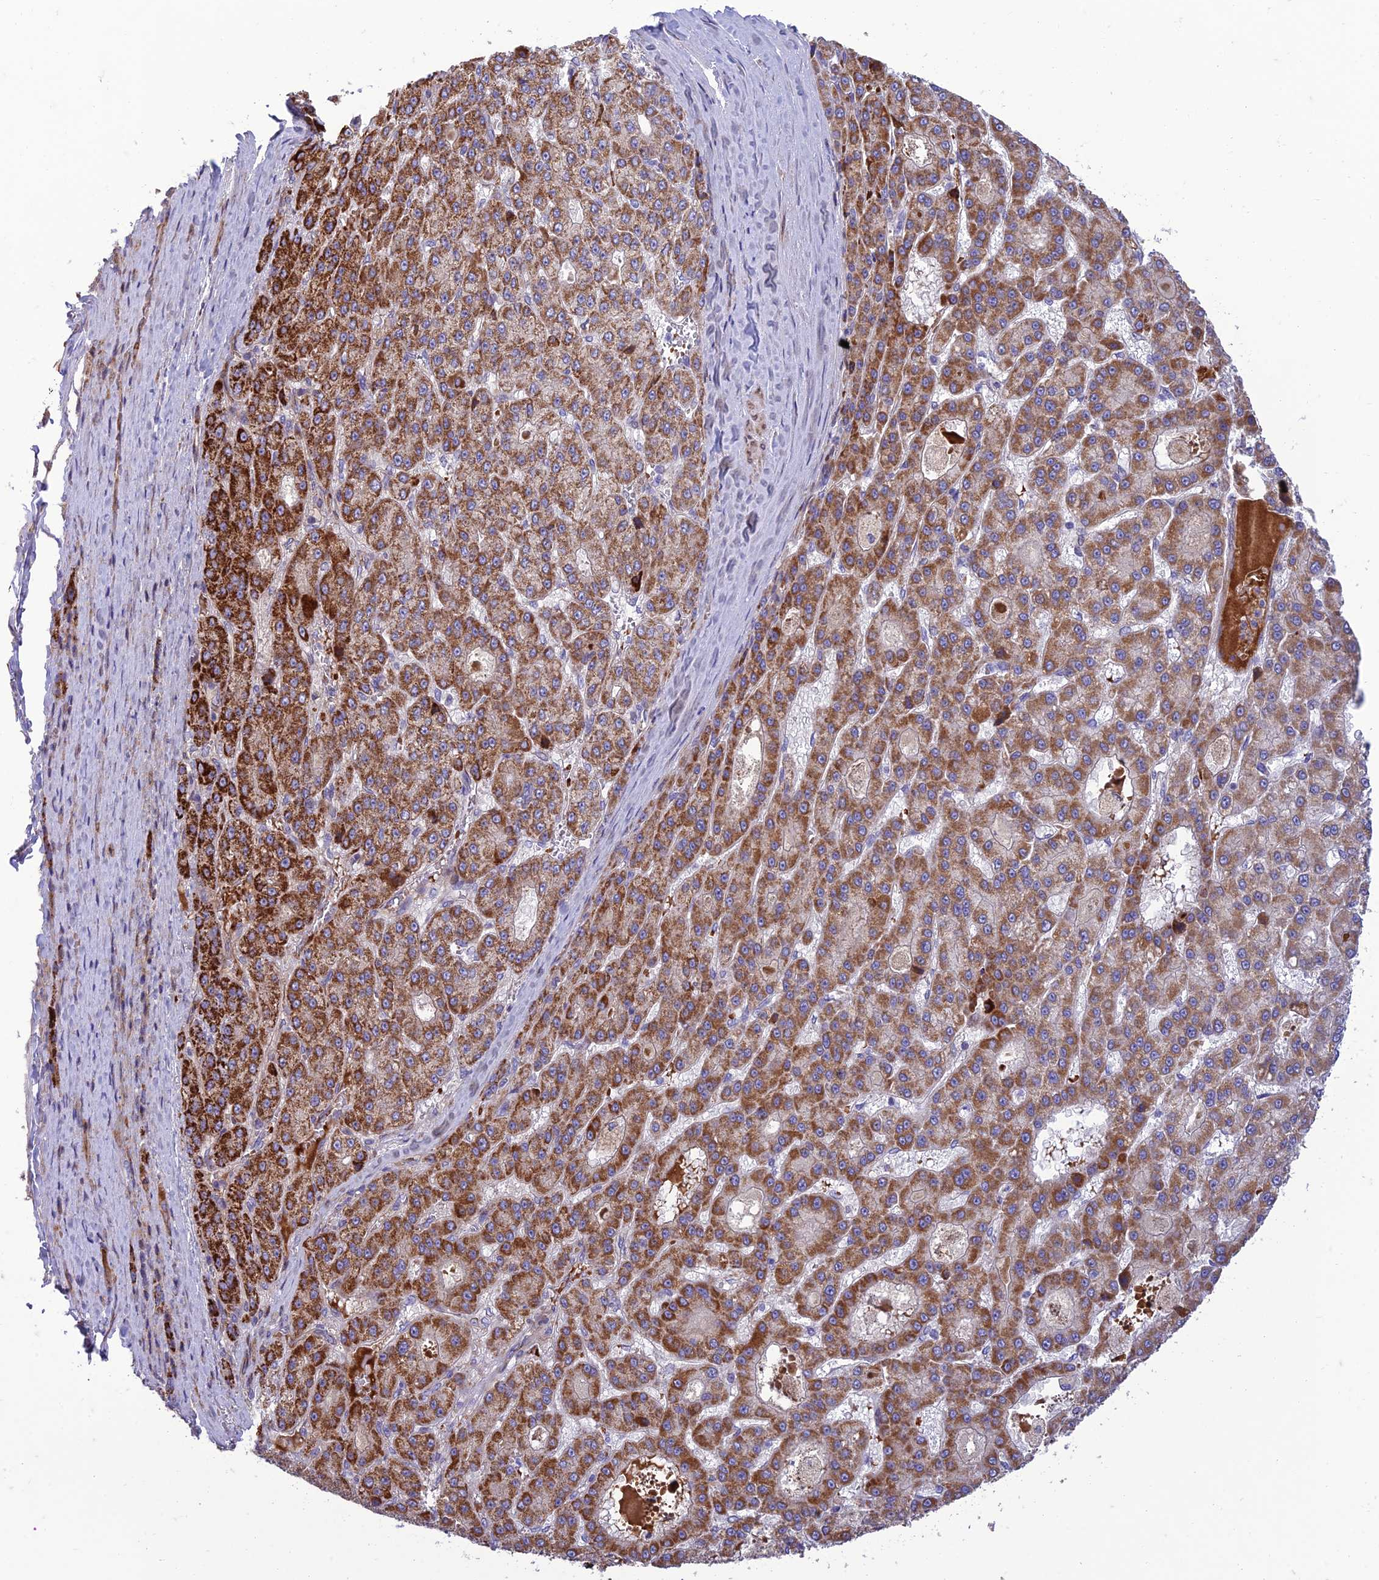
{"staining": {"intensity": "strong", "quantity": "25%-75%", "location": "cytoplasmic/membranous"}, "tissue": "liver cancer", "cell_type": "Tumor cells", "image_type": "cancer", "snomed": [{"axis": "morphology", "description": "Carcinoma, Hepatocellular, NOS"}, {"axis": "topography", "description": "Liver"}], "caption": "Hepatocellular carcinoma (liver) stained with IHC reveals strong cytoplasmic/membranous expression in about 25%-75% of tumor cells.", "gene": "SEL1L3", "patient": {"sex": "male", "age": 70}}